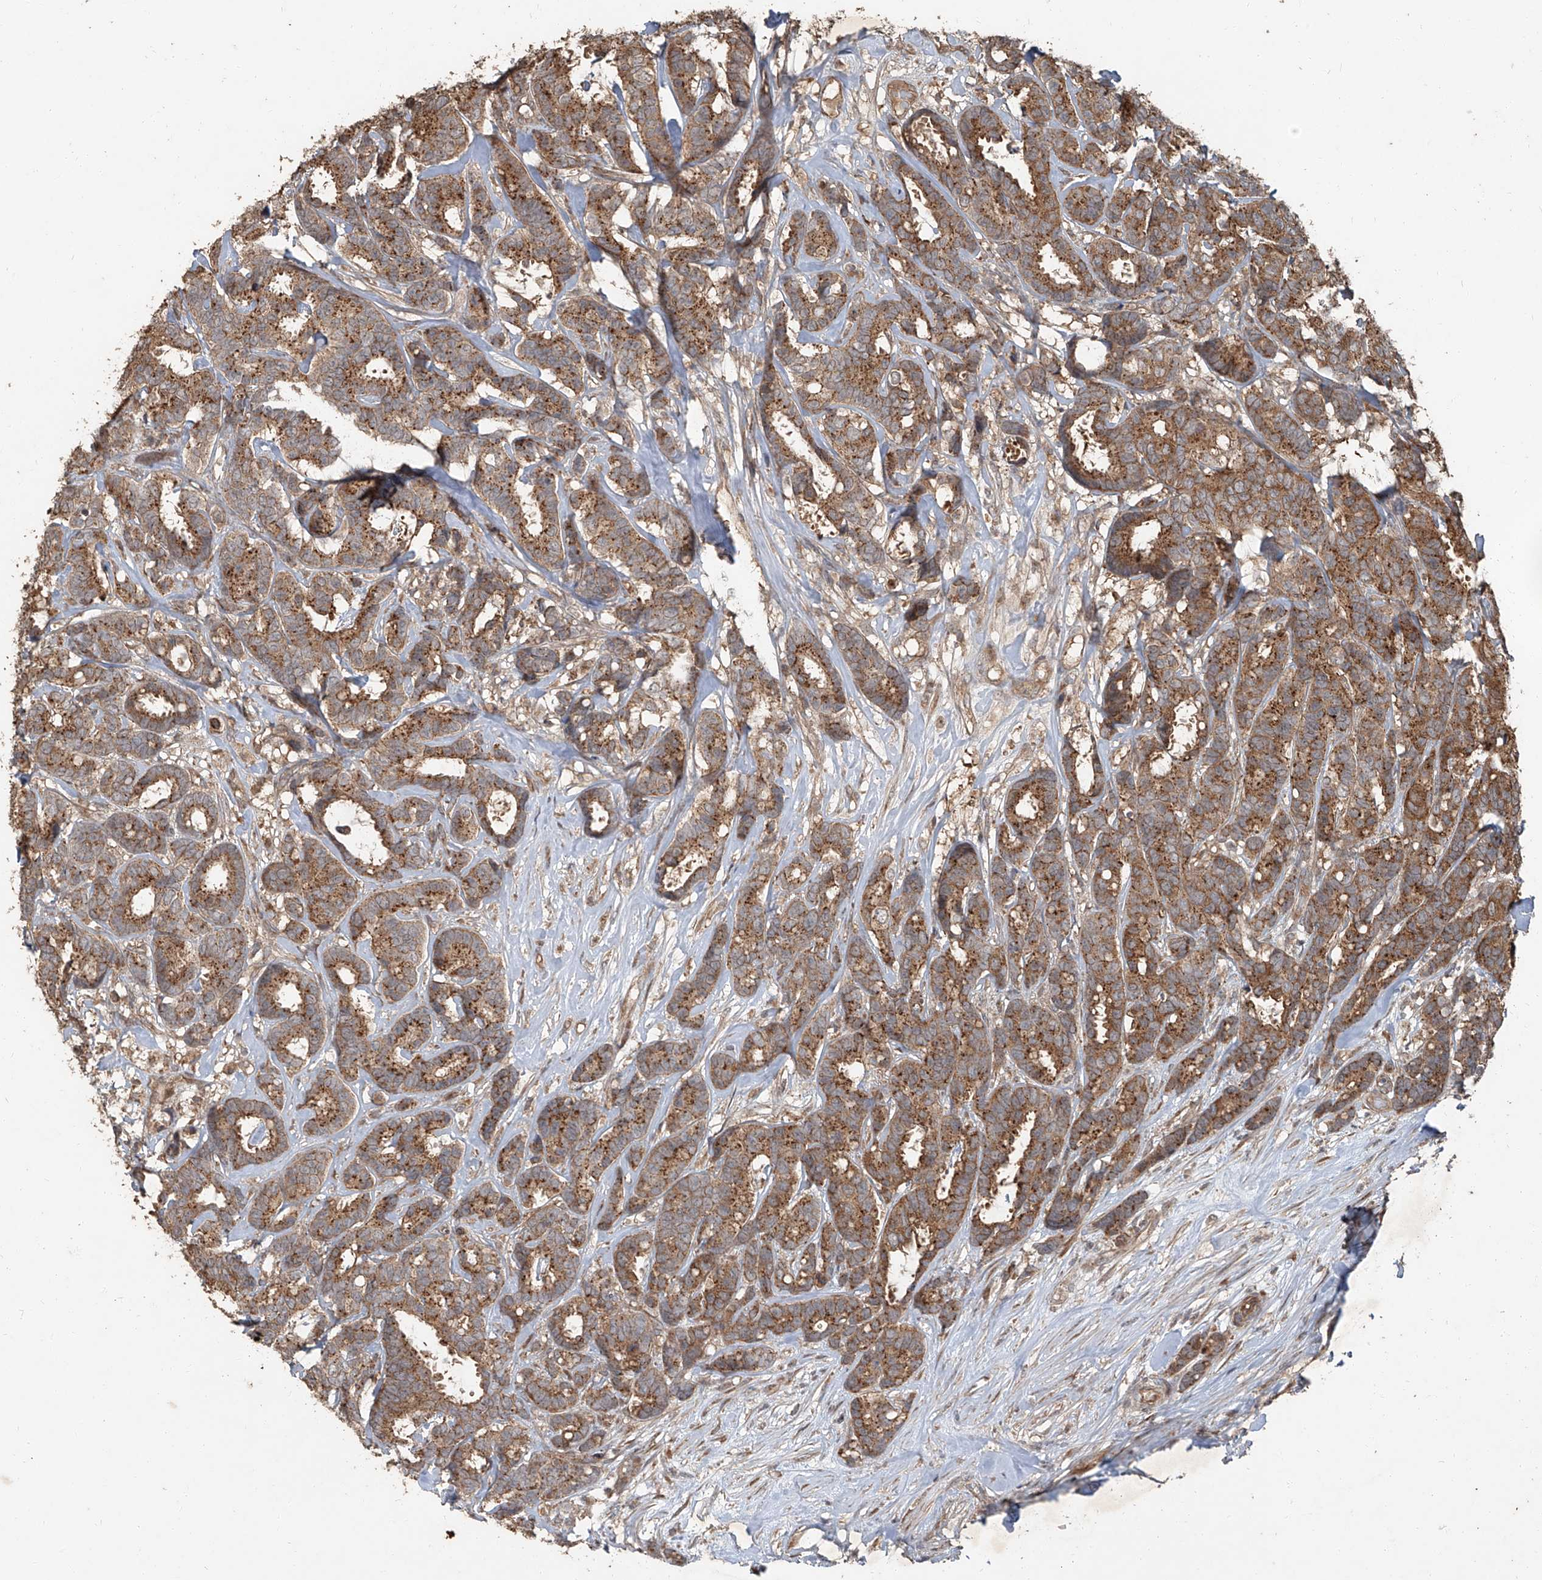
{"staining": {"intensity": "moderate", "quantity": ">75%", "location": "cytoplasmic/membranous"}, "tissue": "breast cancer", "cell_type": "Tumor cells", "image_type": "cancer", "snomed": [{"axis": "morphology", "description": "Duct carcinoma"}, {"axis": "topography", "description": "Breast"}], "caption": "A brown stain shows moderate cytoplasmic/membranous staining of a protein in breast infiltrating ductal carcinoma tumor cells.", "gene": "CCN1", "patient": {"sex": "female", "age": 87}}